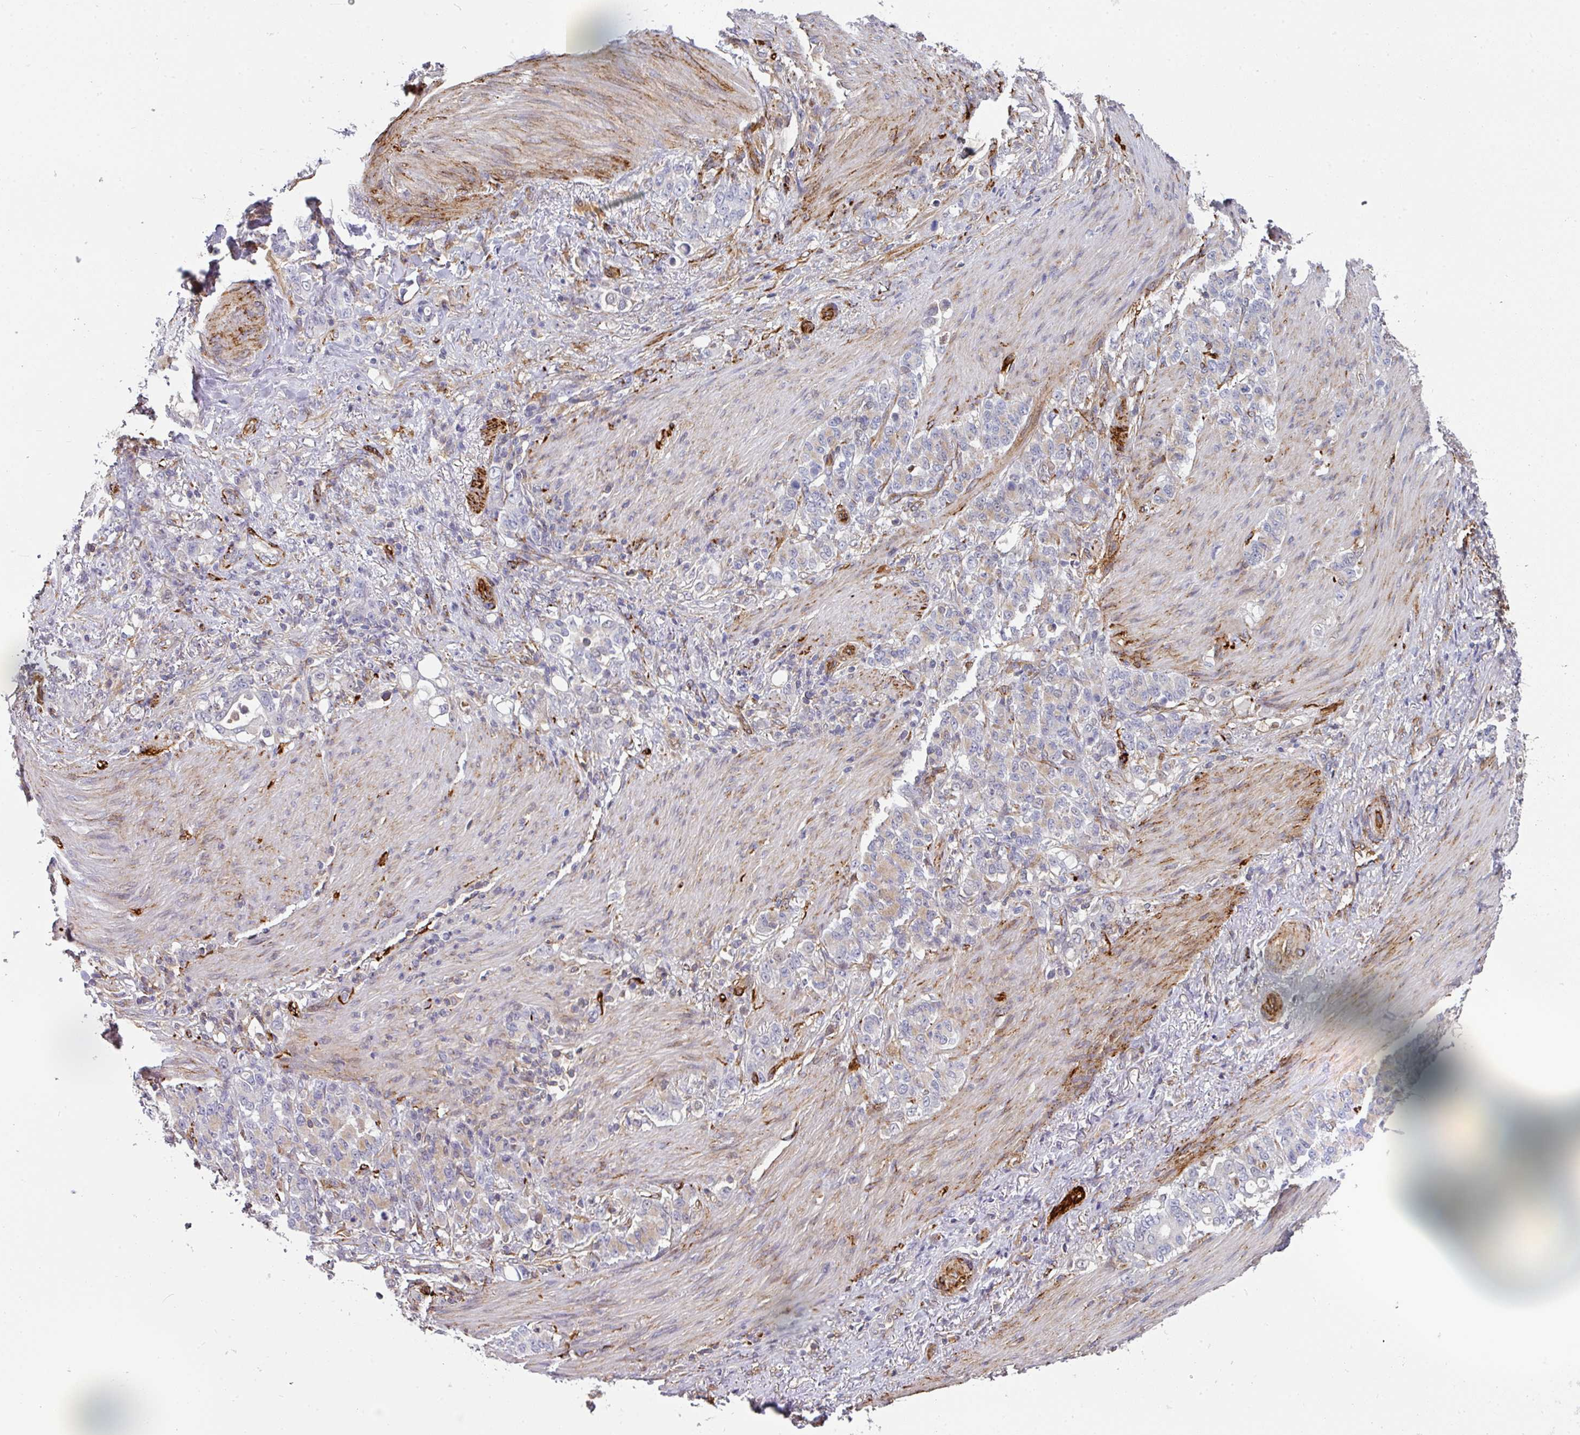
{"staining": {"intensity": "negative", "quantity": "none", "location": "none"}, "tissue": "stomach cancer", "cell_type": "Tumor cells", "image_type": "cancer", "snomed": [{"axis": "morphology", "description": "Adenocarcinoma, NOS"}, {"axis": "topography", "description": "Stomach"}], "caption": "This is an IHC photomicrograph of human stomach cancer. There is no expression in tumor cells.", "gene": "BEND5", "patient": {"sex": "female", "age": 79}}